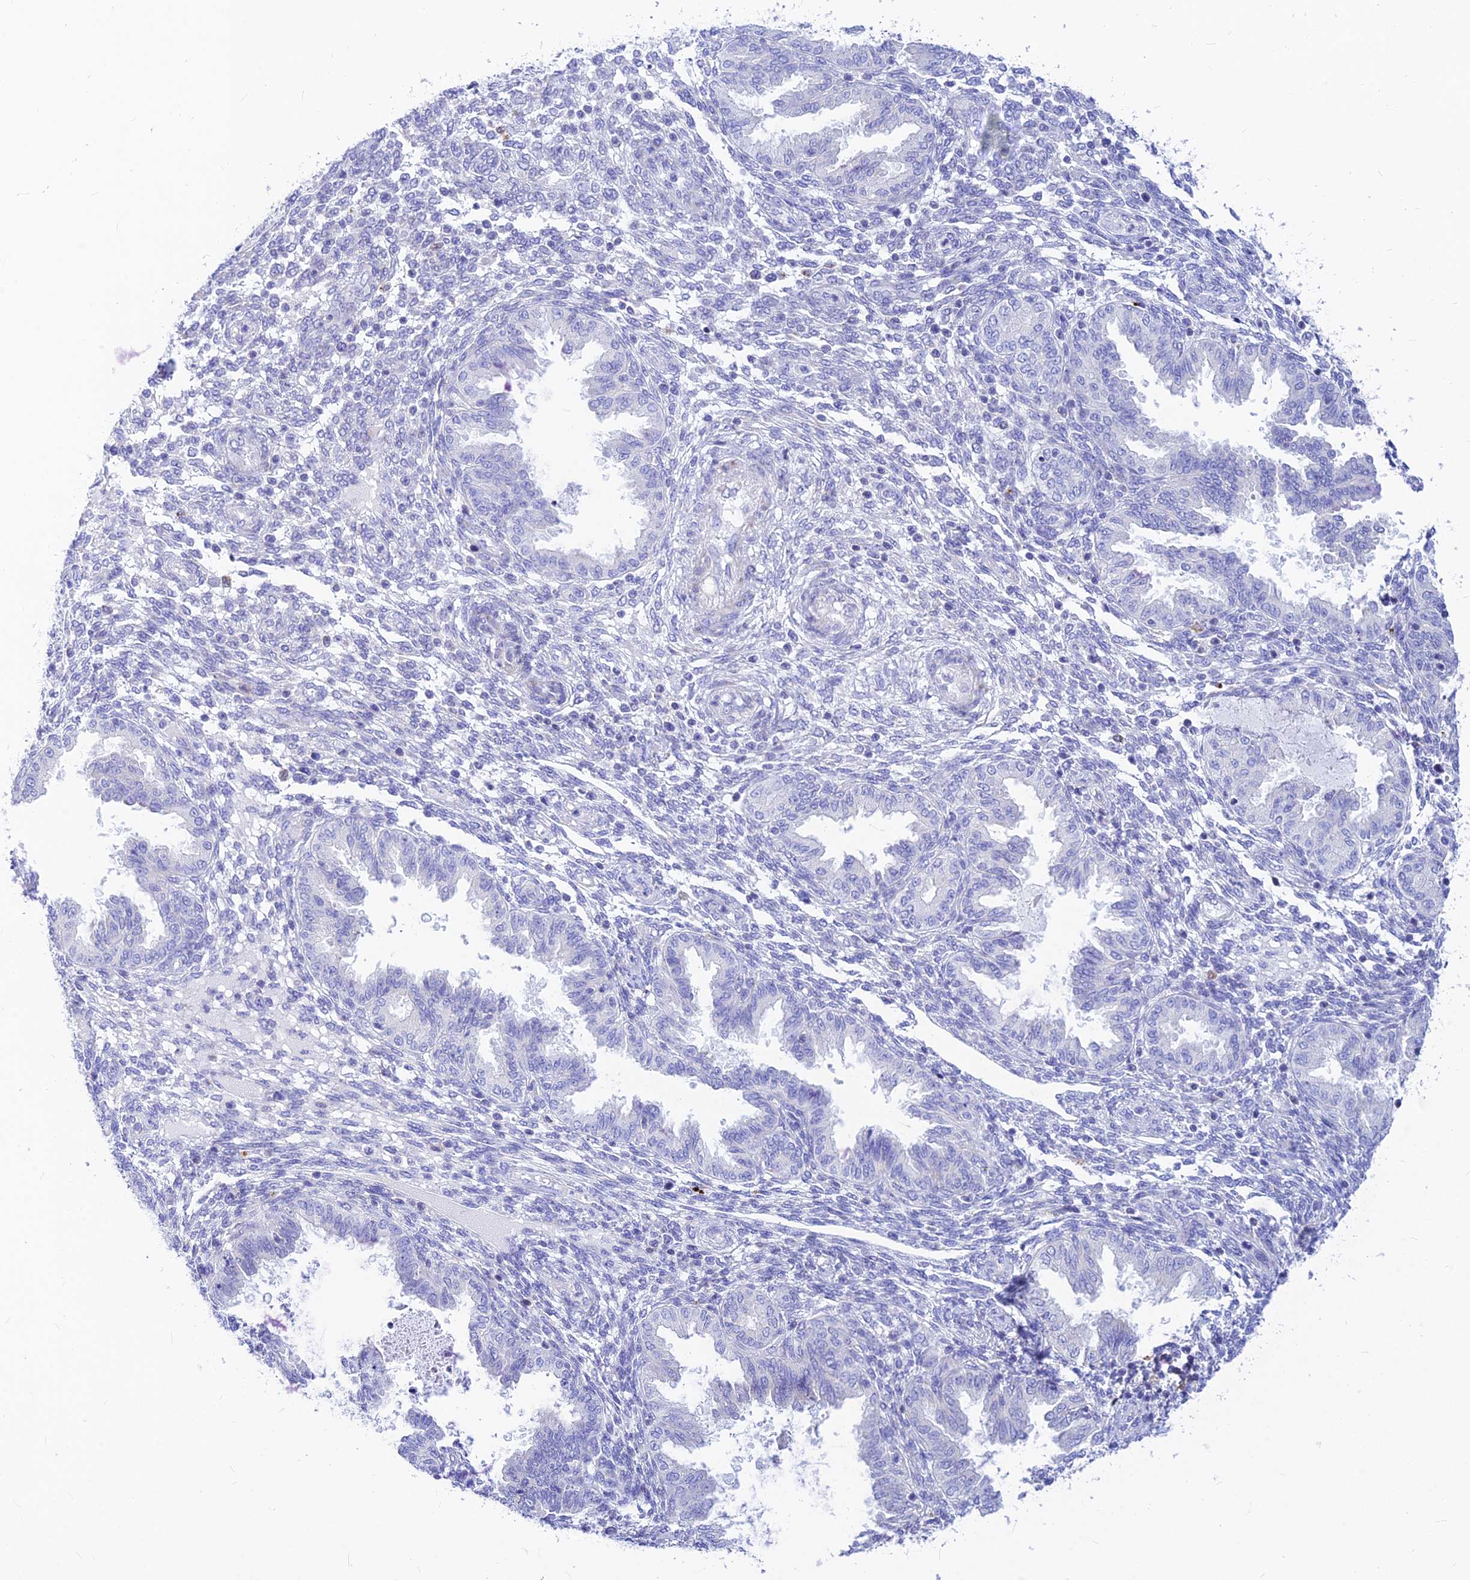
{"staining": {"intensity": "negative", "quantity": "none", "location": "none"}, "tissue": "endometrium", "cell_type": "Cells in endometrial stroma", "image_type": "normal", "snomed": [{"axis": "morphology", "description": "Normal tissue, NOS"}, {"axis": "topography", "description": "Endometrium"}], "caption": "Photomicrograph shows no protein positivity in cells in endometrial stroma of unremarkable endometrium.", "gene": "CNOT6", "patient": {"sex": "female", "age": 33}}